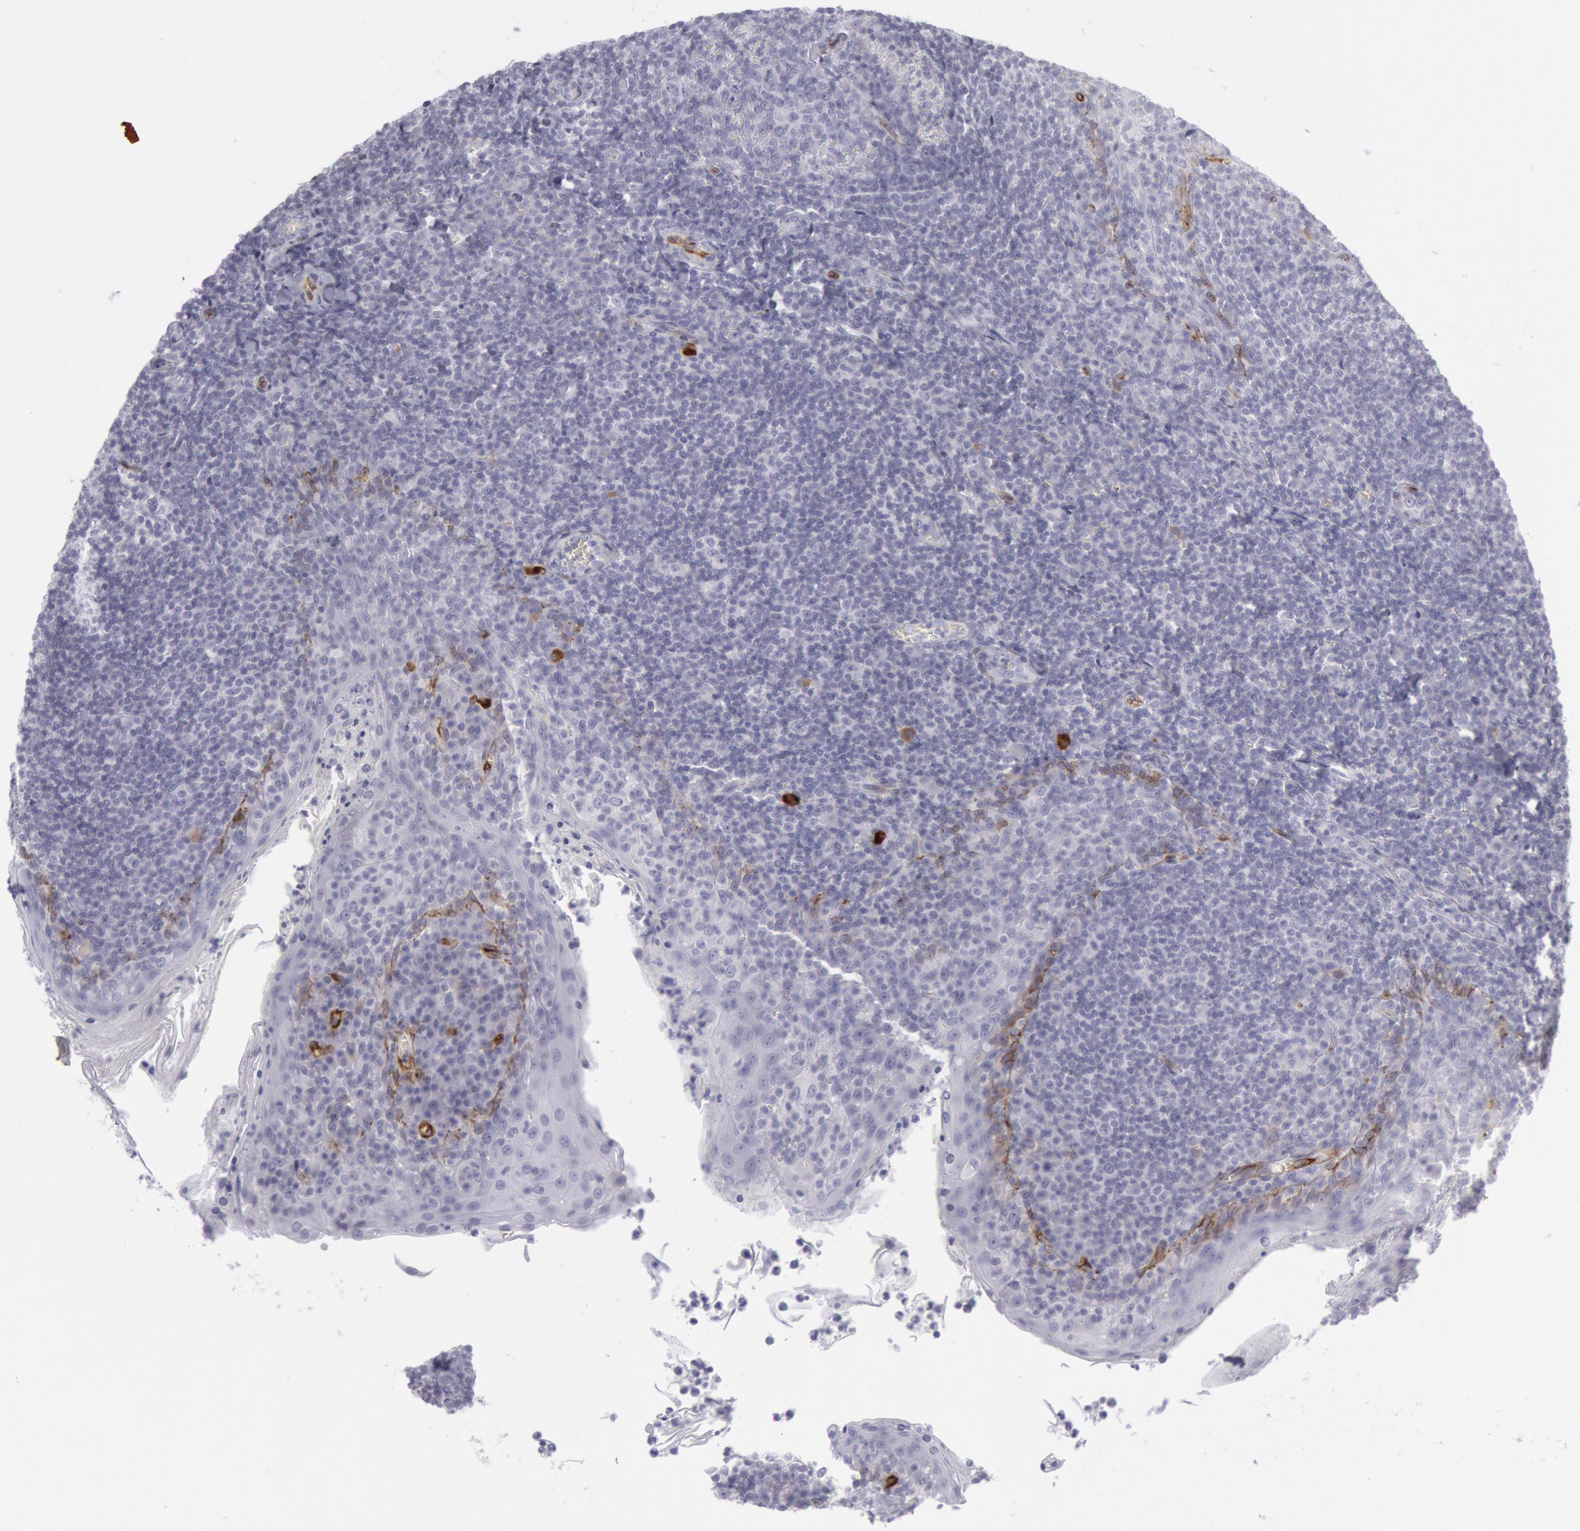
{"staining": {"intensity": "negative", "quantity": "none", "location": "none"}, "tissue": "tonsil", "cell_type": "Germinal center cells", "image_type": "normal", "snomed": [{"axis": "morphology", "description": "Normal tissue, NOS"}, {"axis": "topography", "description": "Tonsil"}], "caption": "An IHC image of normal tonsil is shown. There is no staining in germinal center cells of tonsil. The staining was performed using DAB to visualize the protein expression in brown, while the nuclei were stained in blue with hematoxylin (Magnification: 20x).", "gene": "CDH13", "patient": {"sex": "male", "age": 31}}